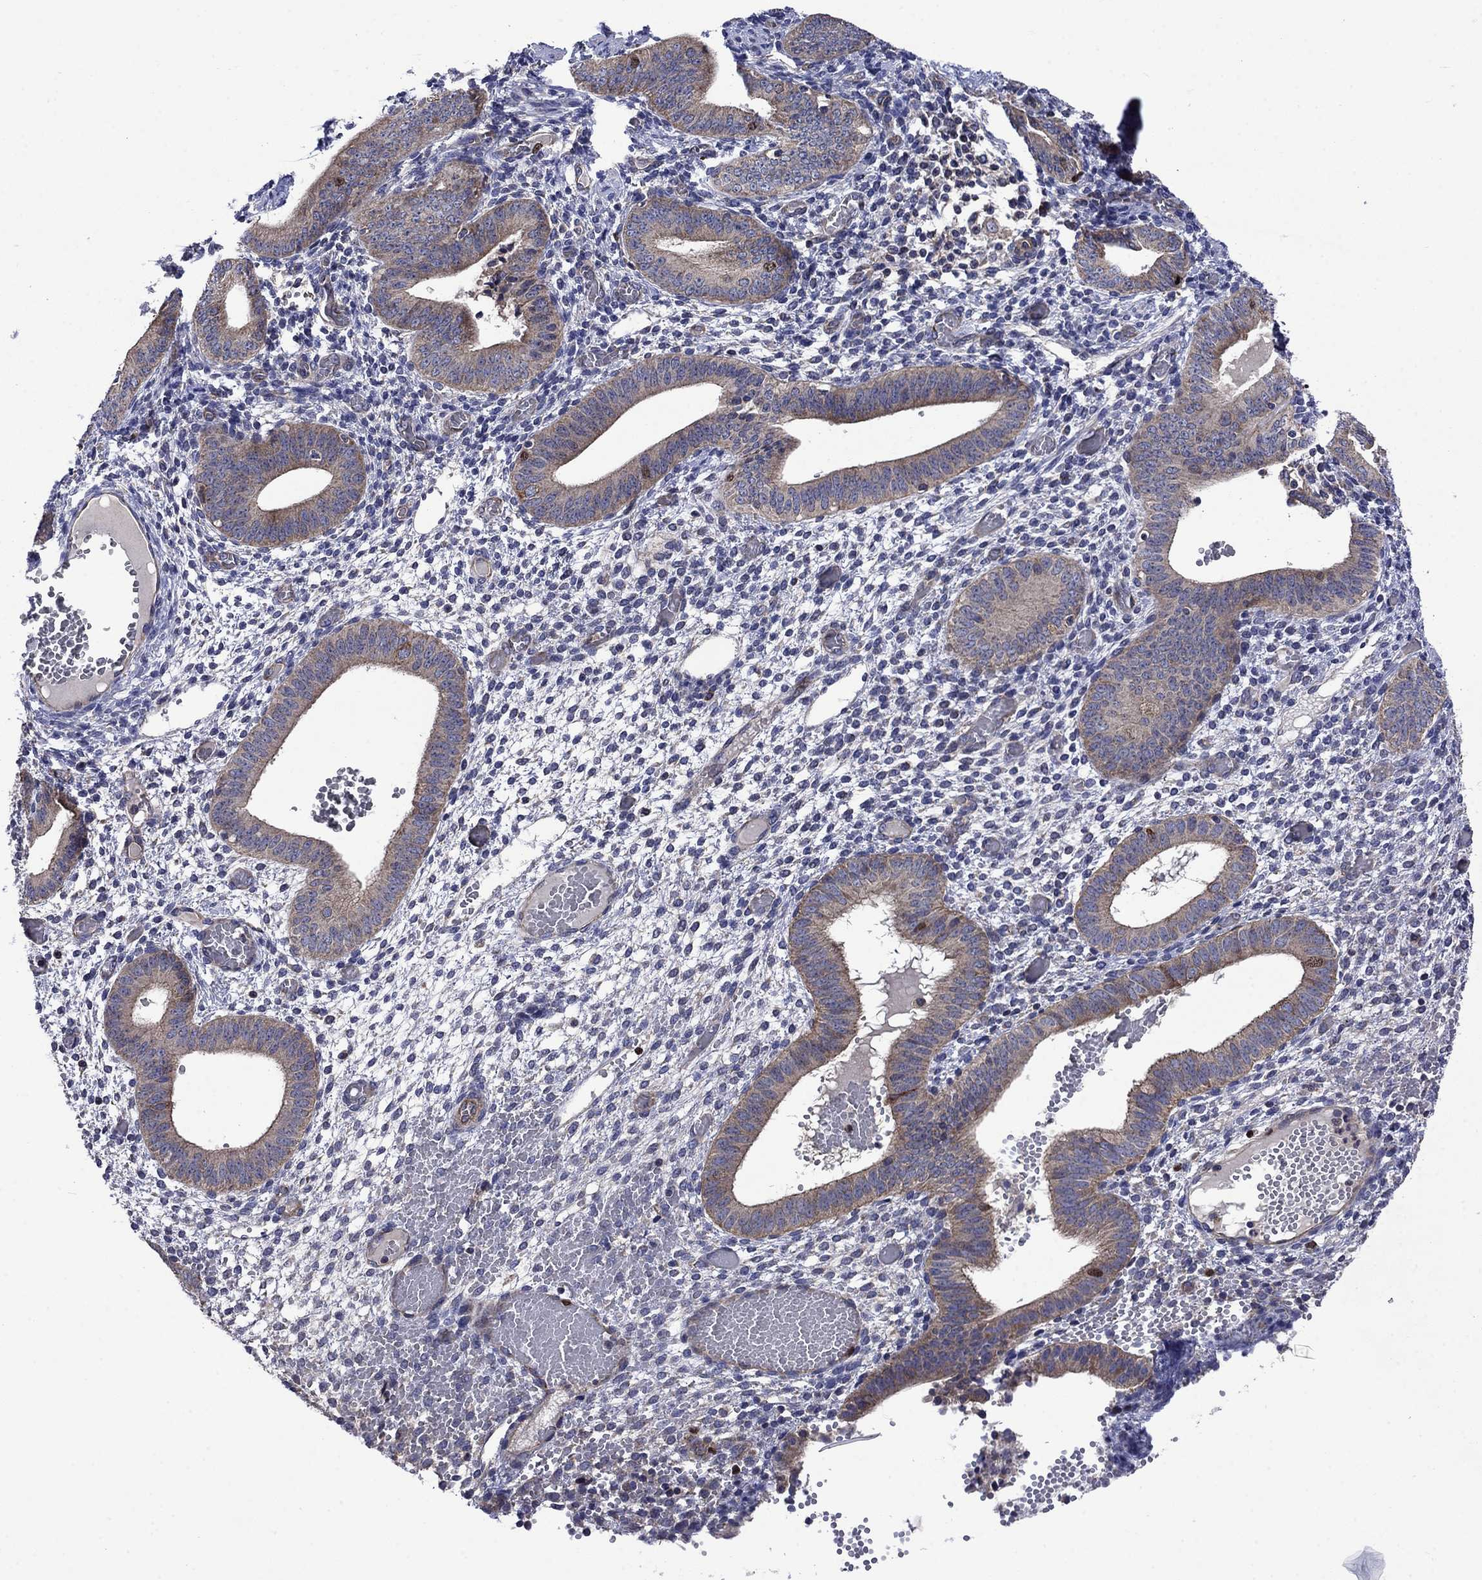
{"staining": {"intensity": "negative", "quantity": "none", "location": "none"}, "tissue": "endometrium", "cell_type": "Cells in endometrial stroma", "image_type": "normal", "snomed": [{"axis": "morphology", "description": "Normal tissue, NOS"}, {"axis": "topography", "description": "Endometrium"}], "caption": "Cells in endometrial stroma are negative for brown protein staining in normal endometrium. (Immunohistochemistry (ihc), brightfield microscopy, high magnification).", "gene": "KIF22", "patient": {"sex": "female", "age": 42}}